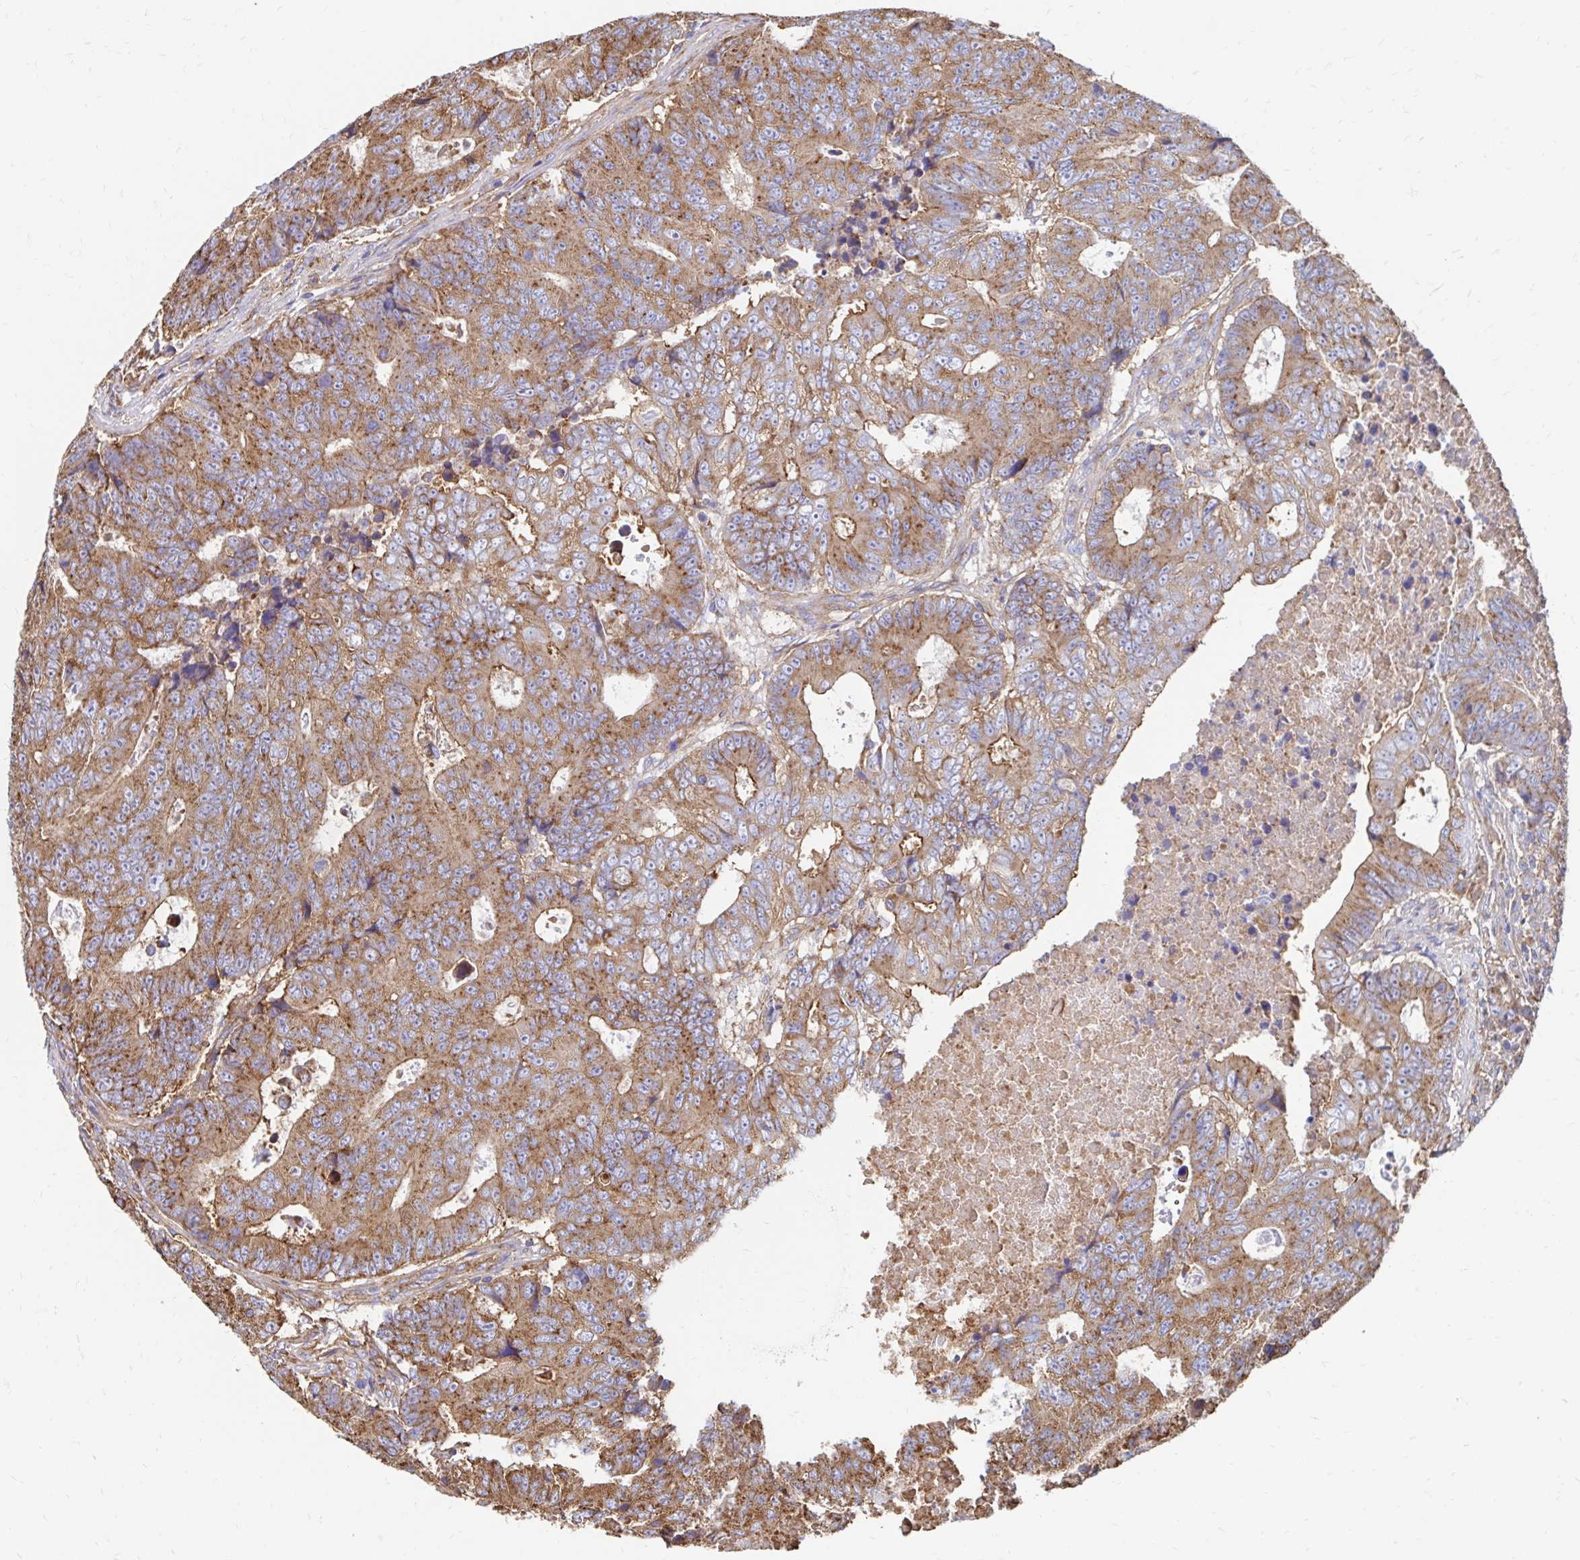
{"staining": {"intensity": "moderate", "quantity": ">75%", "location": "cytoplasmic/membranous"}, "tissue": "colorectal cancer", "cell_type": "Tumor cells", "image_type": "cancer", "snomed": [{"axis": "morphology", "description": "Adenocarcinoma, NOS"}, {"axis": "topography", "description": "Colon"}], "caption": "Protein expression analysis of colorectal adenocarcinoma demonstrates moderate cytoplasmic/membranous positivity in about >75% of tumor cells.", "gene": "CLTC", "patient": {"sex": "female", "age": 48}}